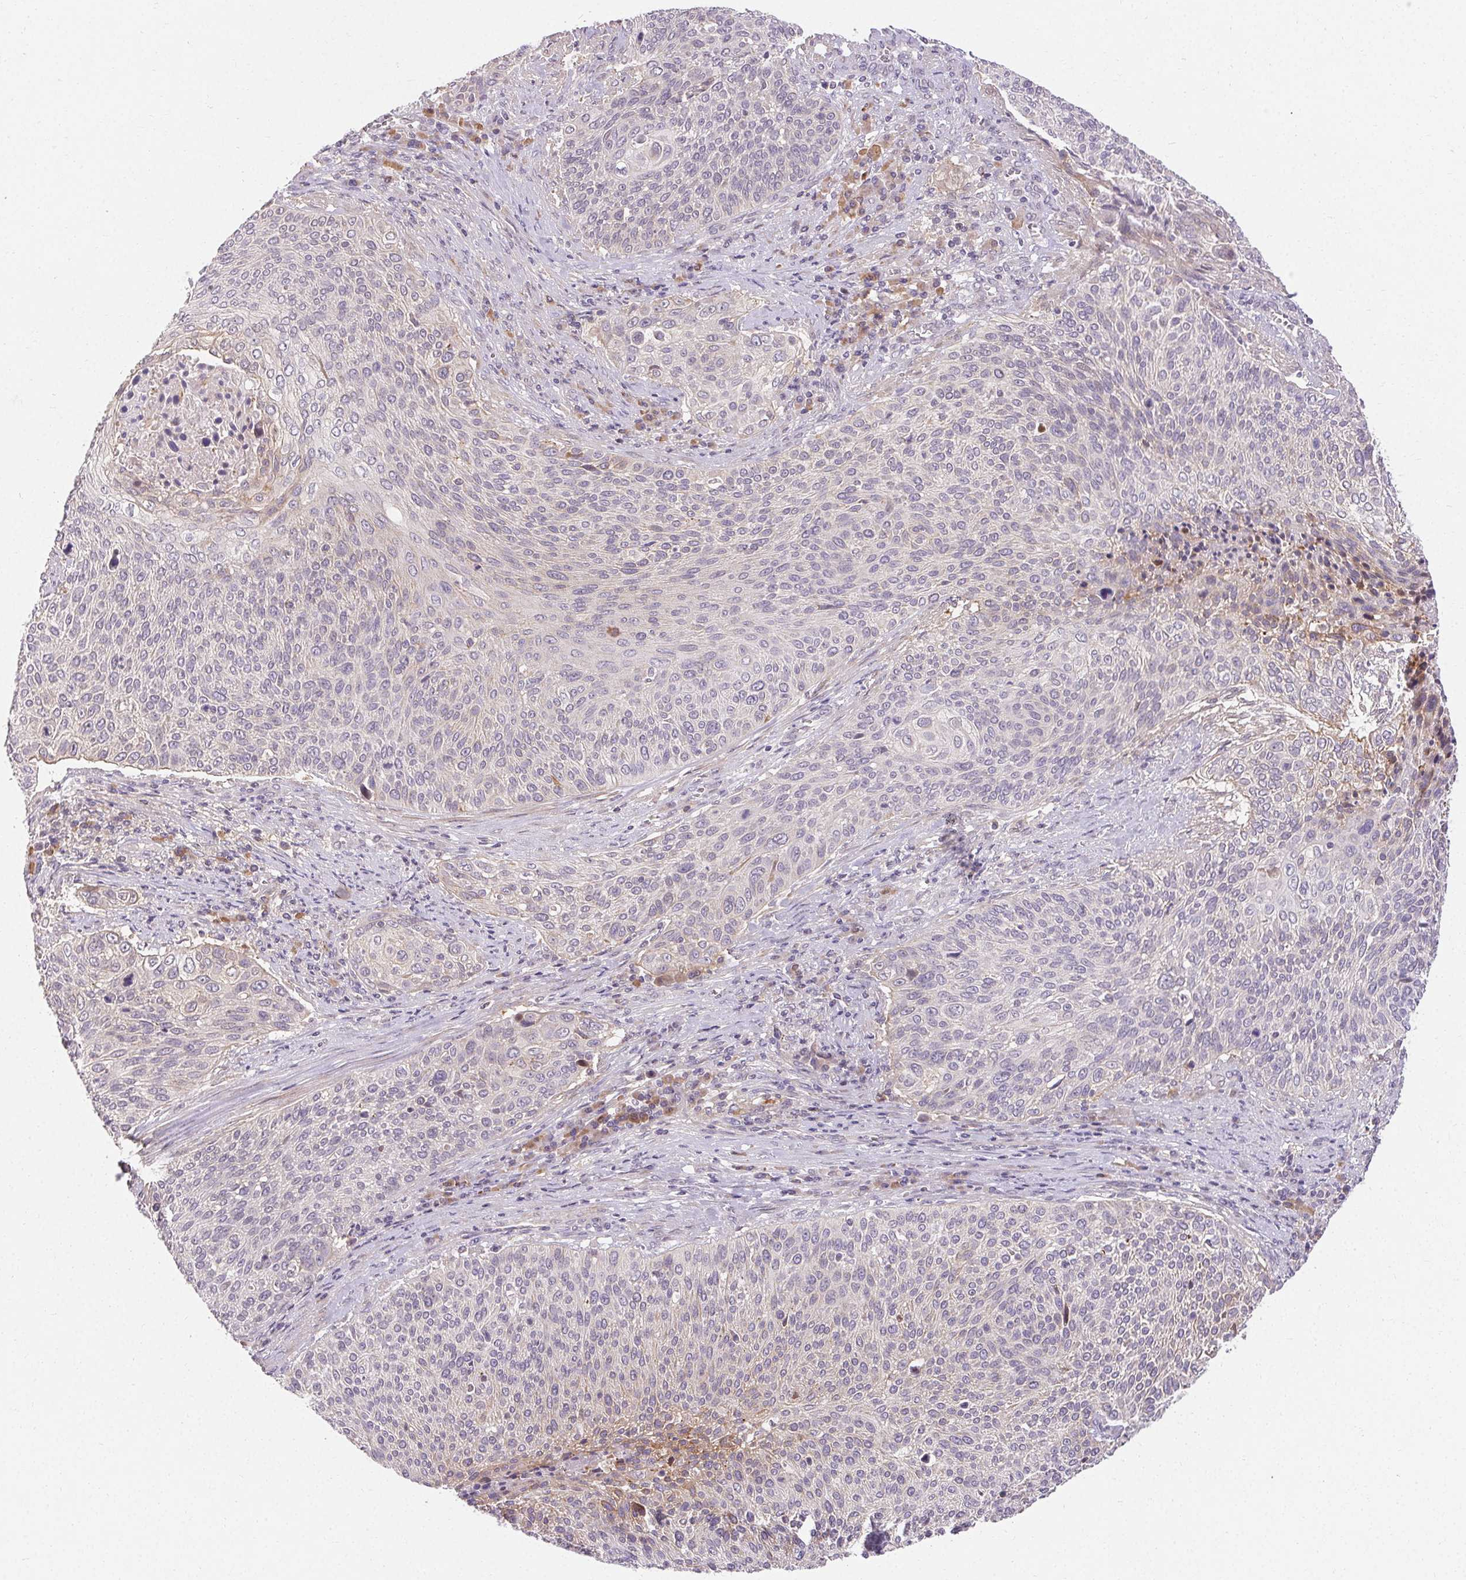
{"staining": {"intensity": "negative", "quantity": "none", "location": "none"}, "tissue": "cervical cancer", "cell_type": "Tumor cells", "image_type": "cancer", "snomed": [{"axis": "morphology", "description": "Squamous cell carcinoma, NOS"}, {"axis": "topography", "description": "Cervix"}], "caption": "There is no significant expression in tumor cells of cervical cancer.", "gene": "TMEM52B", "patient": {"sex": "female", "age": 31}}